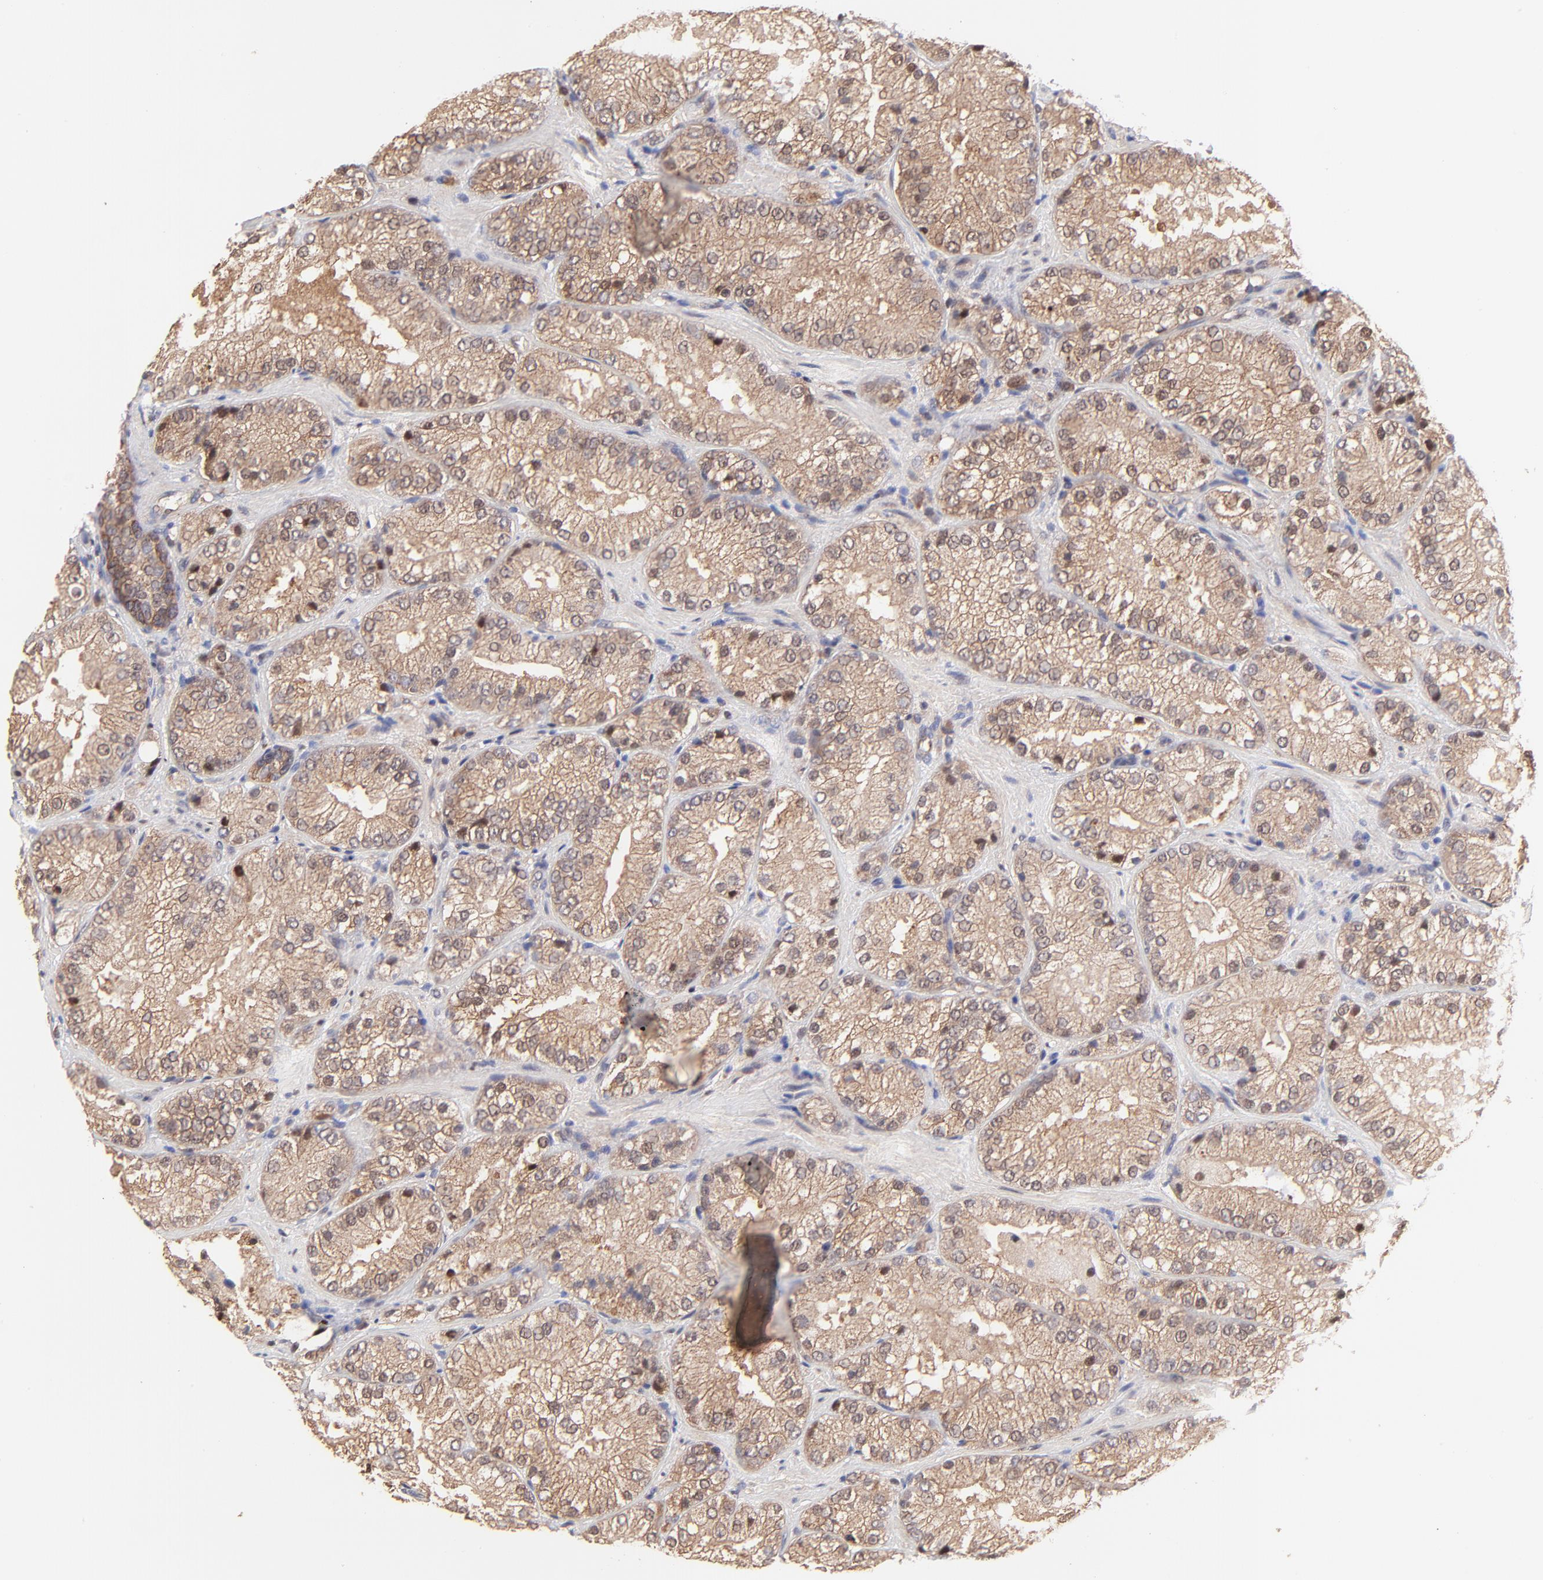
{"staining": {"intensity": "moderate", "quantity": ">75%", "location": "cytoplasmic/membranous"}, "tissue": "prostate cancer", "cell_type": "Tumor cells", "image_type": "cancer", "snomed": [{"axis": "morphology", "description": "Adenocarcinoma, Low grade"}, {"axis": "topography", "description": "Prostate"}], "caption": "The immunohistochemical stain shows moderate cytoplasmic/membranous positivity in tumor cells of prostate adenocarcinoma (low-grade) tissue.", "gene": "PSMA6", "patient": {"sex": "male", "age": 60}}